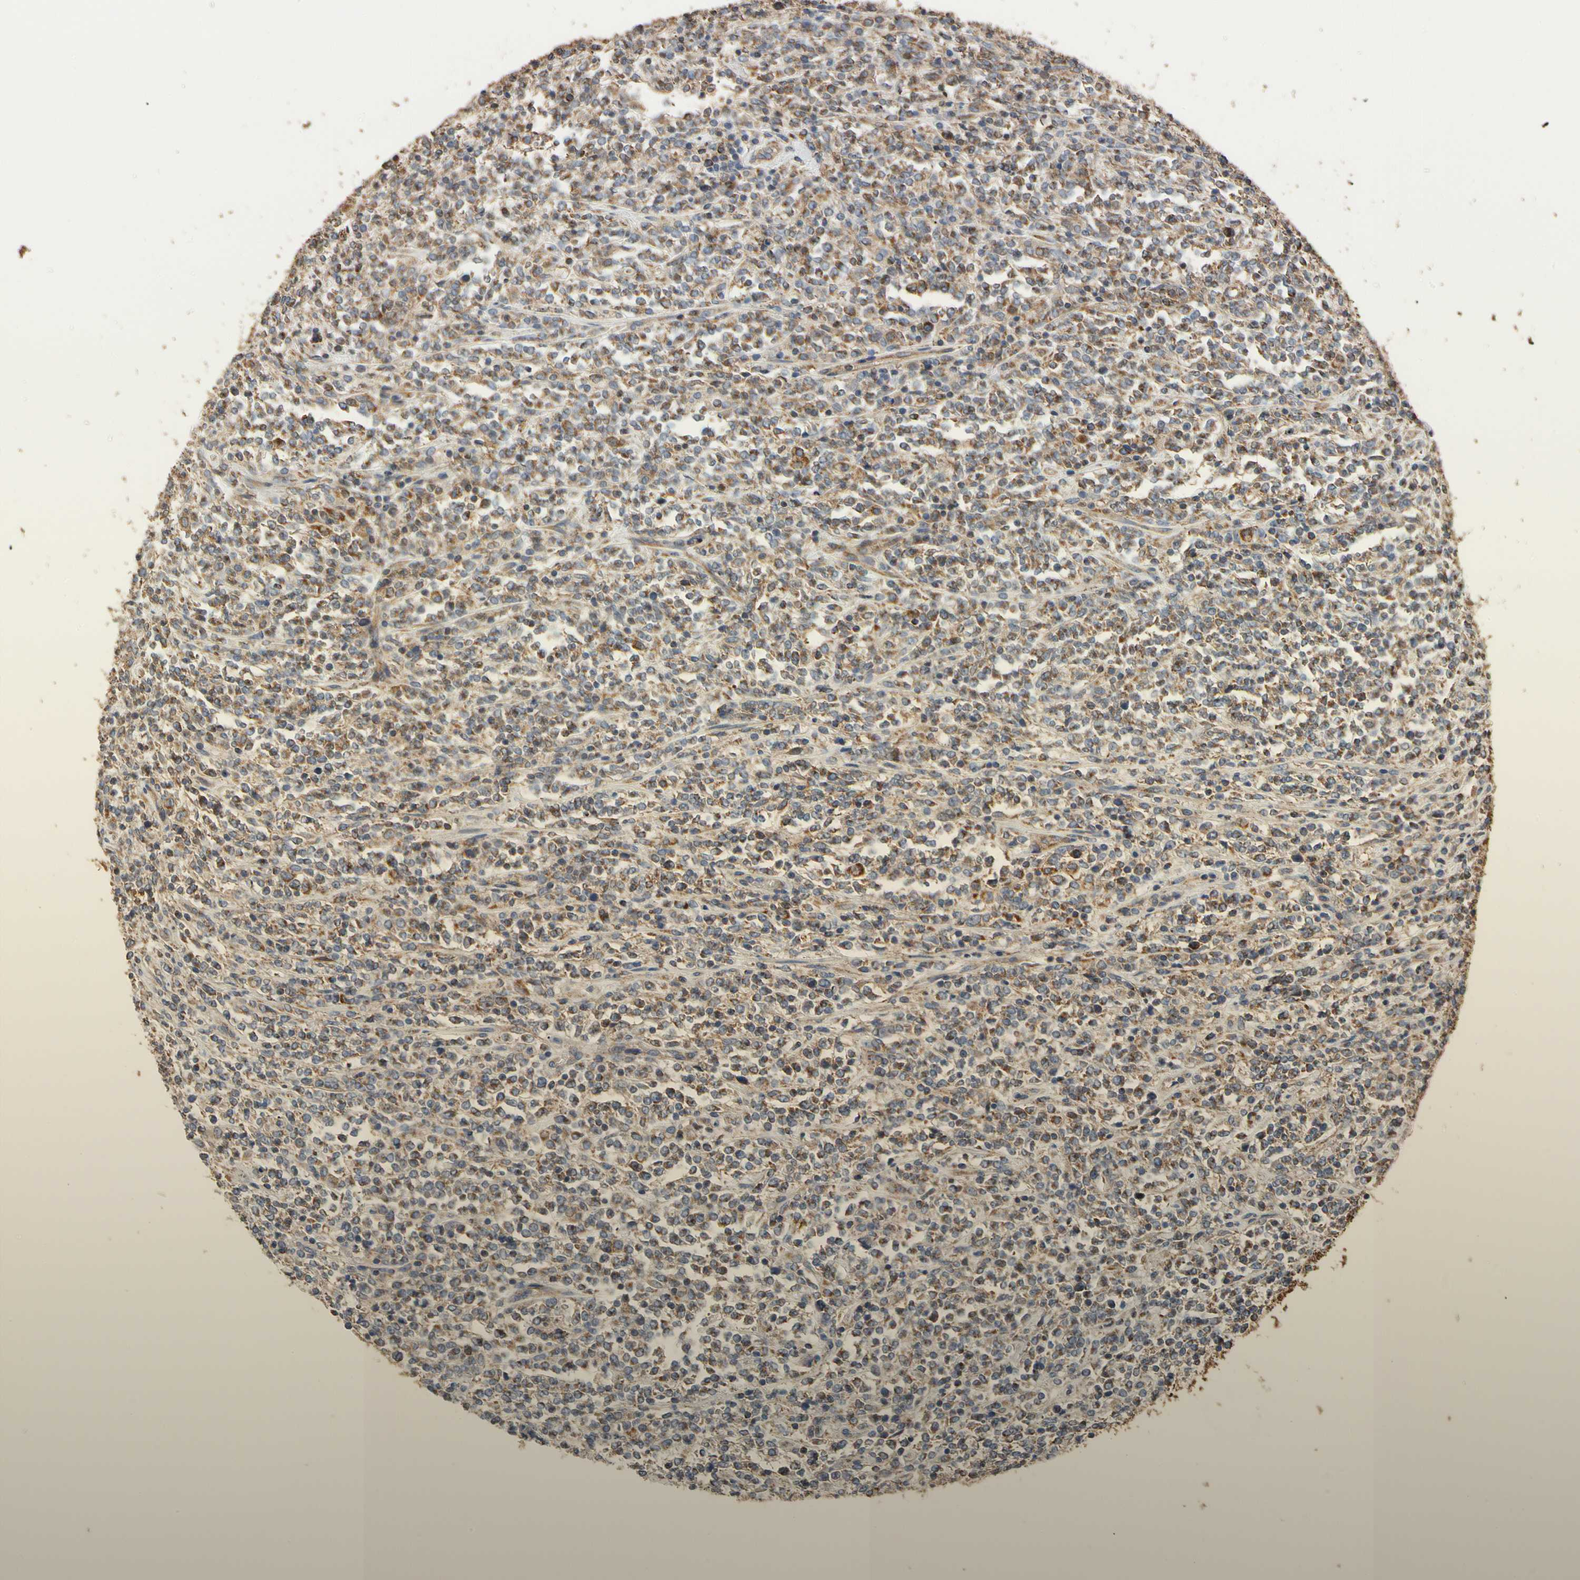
{"staining": {"intensity": "weak", "quantity": ">75%", "location": "cytoplasmic/membranous"}, "tissue": "lymphoma", "cell_type": "Tumor cells", "image_type": "cancer", "snomed": [{"axis": "morphology", "description": "Malignant lymphoma, non-Hodgkin's type, High grade"}, {"axis": "topography", "description": "Soft tissue"}], "caption": "Immunohistochemical staining of human high-grade malignant lymphoma, non-Hodgkin's type shows low levels of weak cytoplasmic/membranous protein expression in about >75% of tumor cells.", "gene": "TUBA1A", "patient": {"sex": "male", "age": 18}}